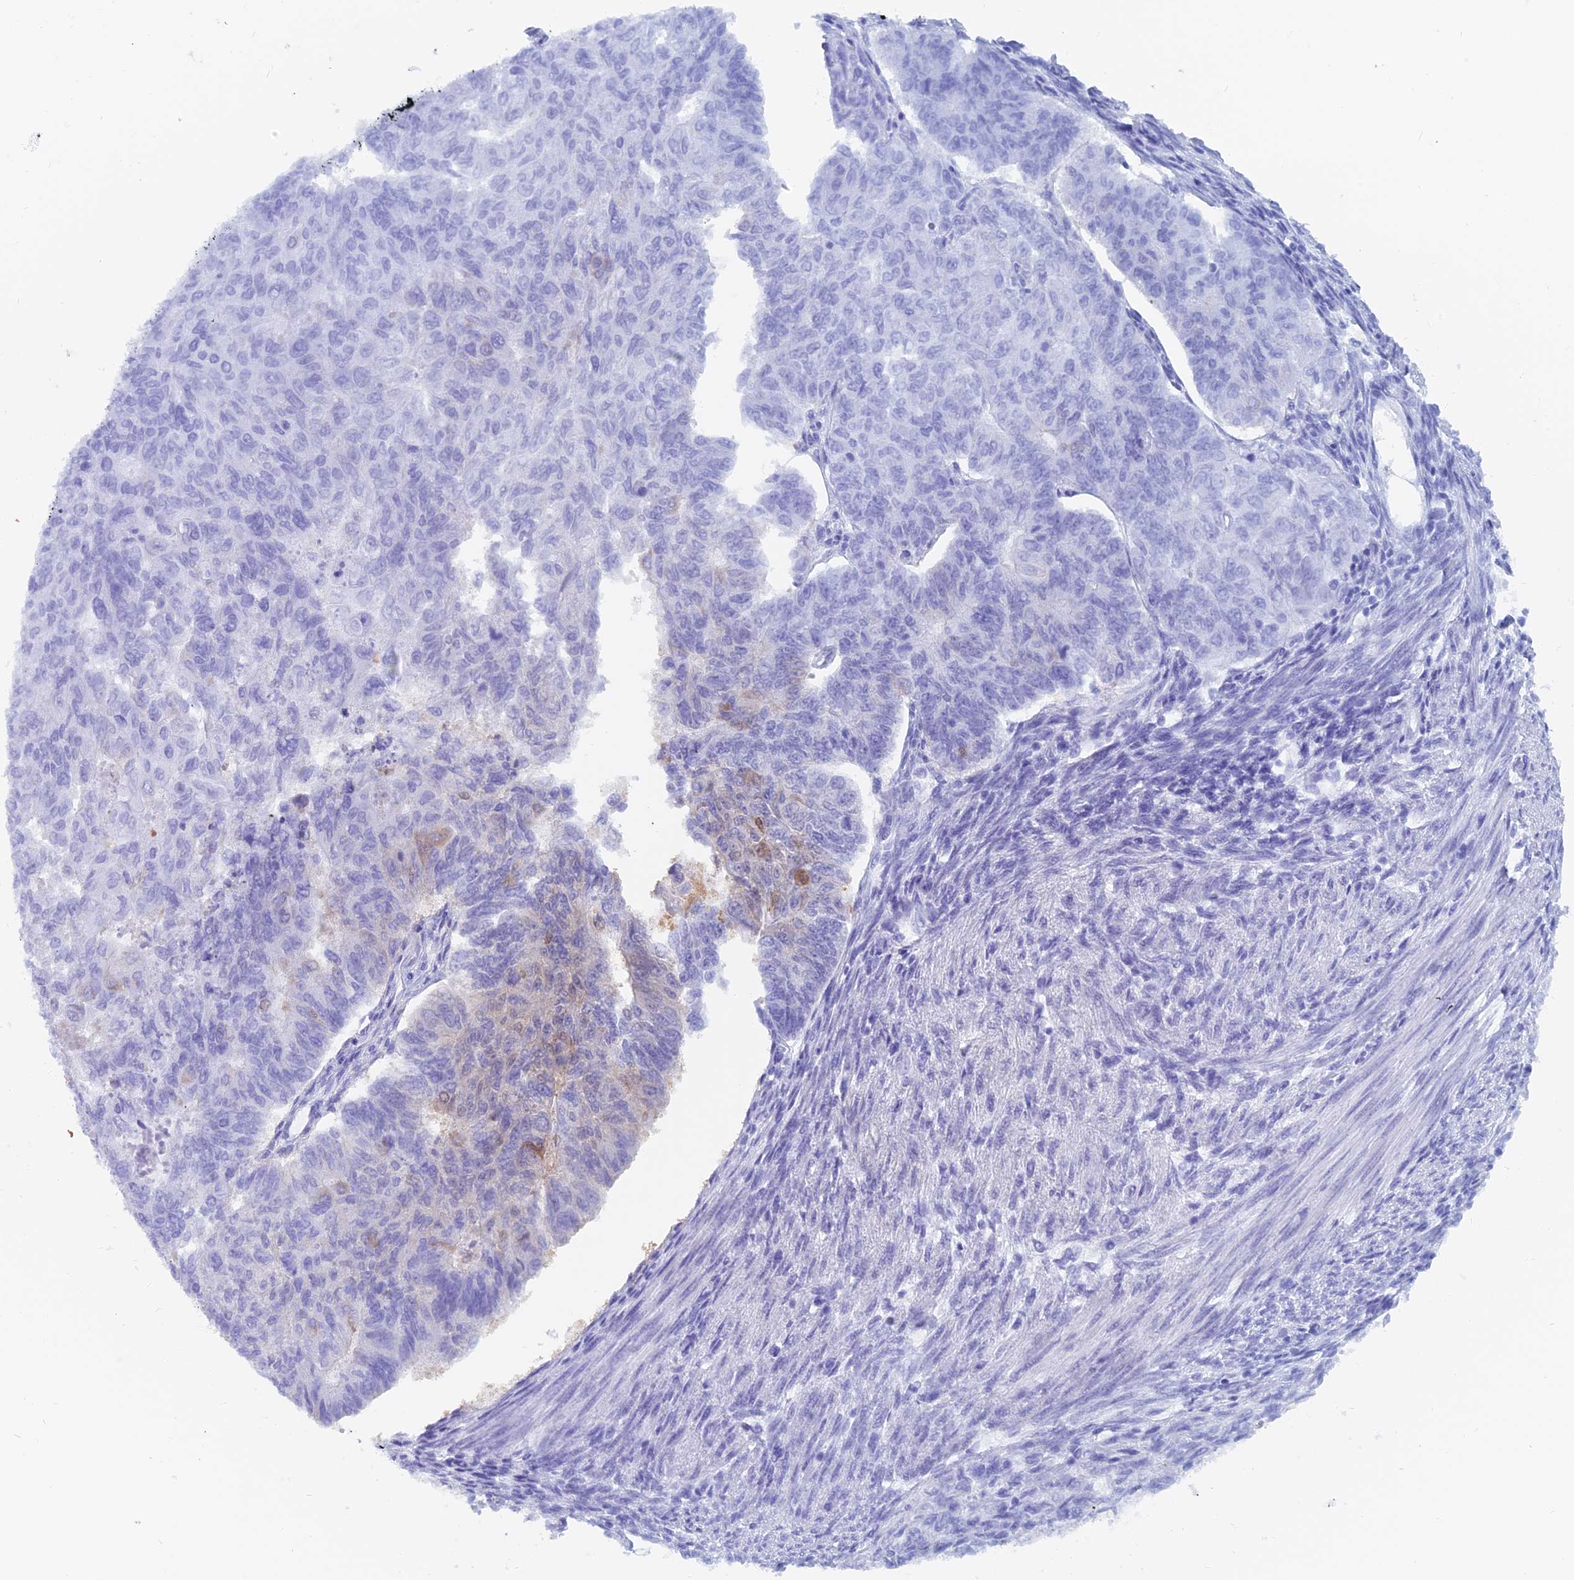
{"staining": {"intensity": "moderate", "quantity": "<25%", "location": "cytoplasmic/membranous"}, "tissue": "endometrial cancer", "cell_type": "Tumor cells", "image_type": "cancer", "snomed": [{"axis": "morphology", "description": "Adenocarcinoma, NOS"}, {"axis": "topography", "description": "Endometrium"}], "caption": "Endometrial adenocarcinoma tissue shows moderate cytoplasmic/membranous expression in approximately <25% of tumor cells", "gene": "CAPS", "patient": {"sex": "female", "age": 32}}